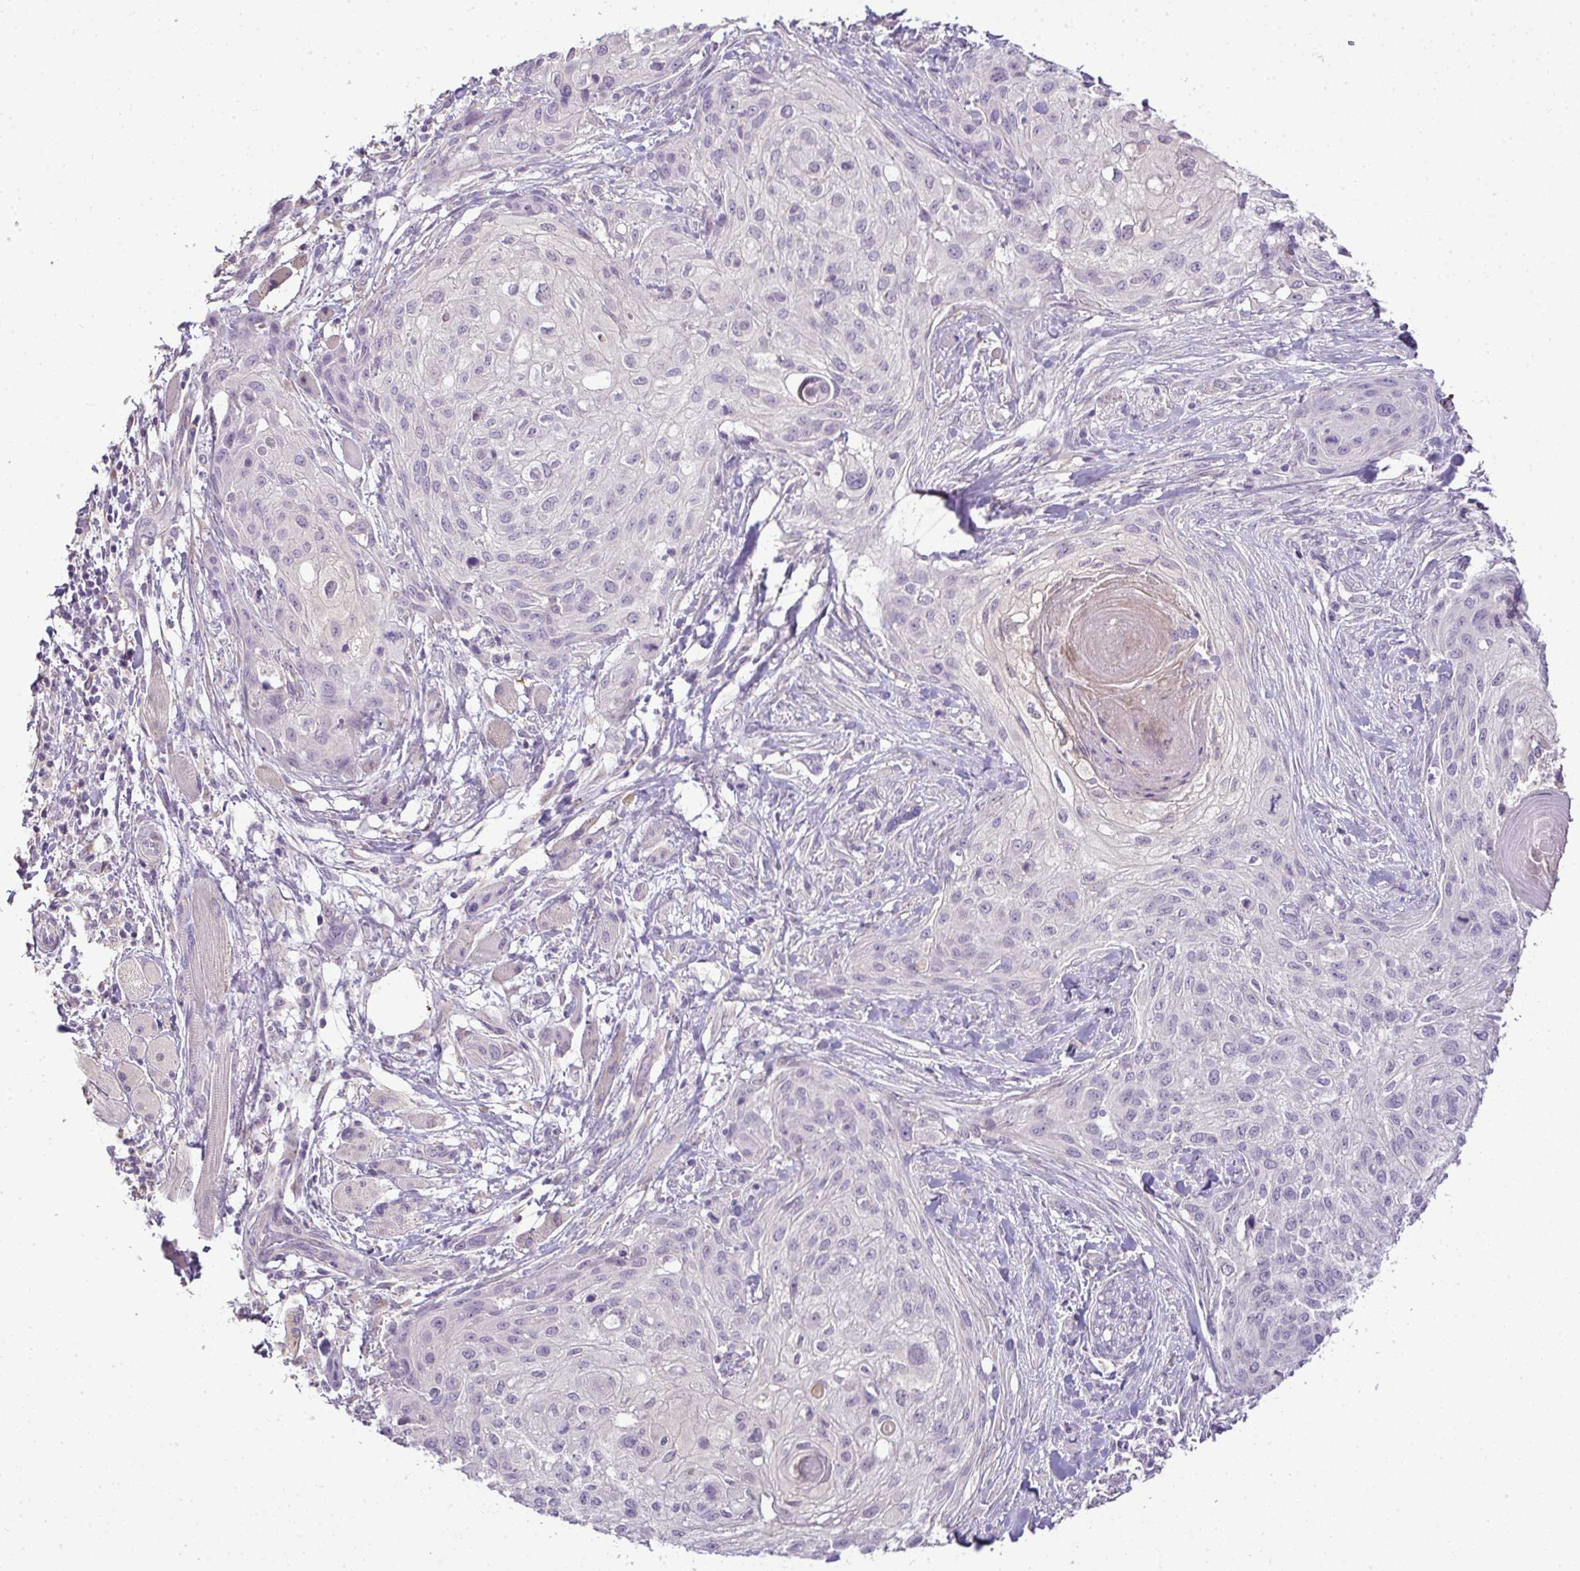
{"staining": {"intensity": "negative", "quantity": "none", "location": "none"}, "tissue": "skin cancer", "cell_type": "Tumor cells", "image_type": "cancer", "snomed": [{"axis": "morphology", "description": "Squamous cell carcinoma, NOS"}, {"axis": "topography", "description": "Skin"}], "caption": "An immunohistochemistry image of skin cancer is shown. There is no staining in tumor cells of skin cancer.", "gene": "CMPK1", "patient": {"sex": "female", "age": 87}}